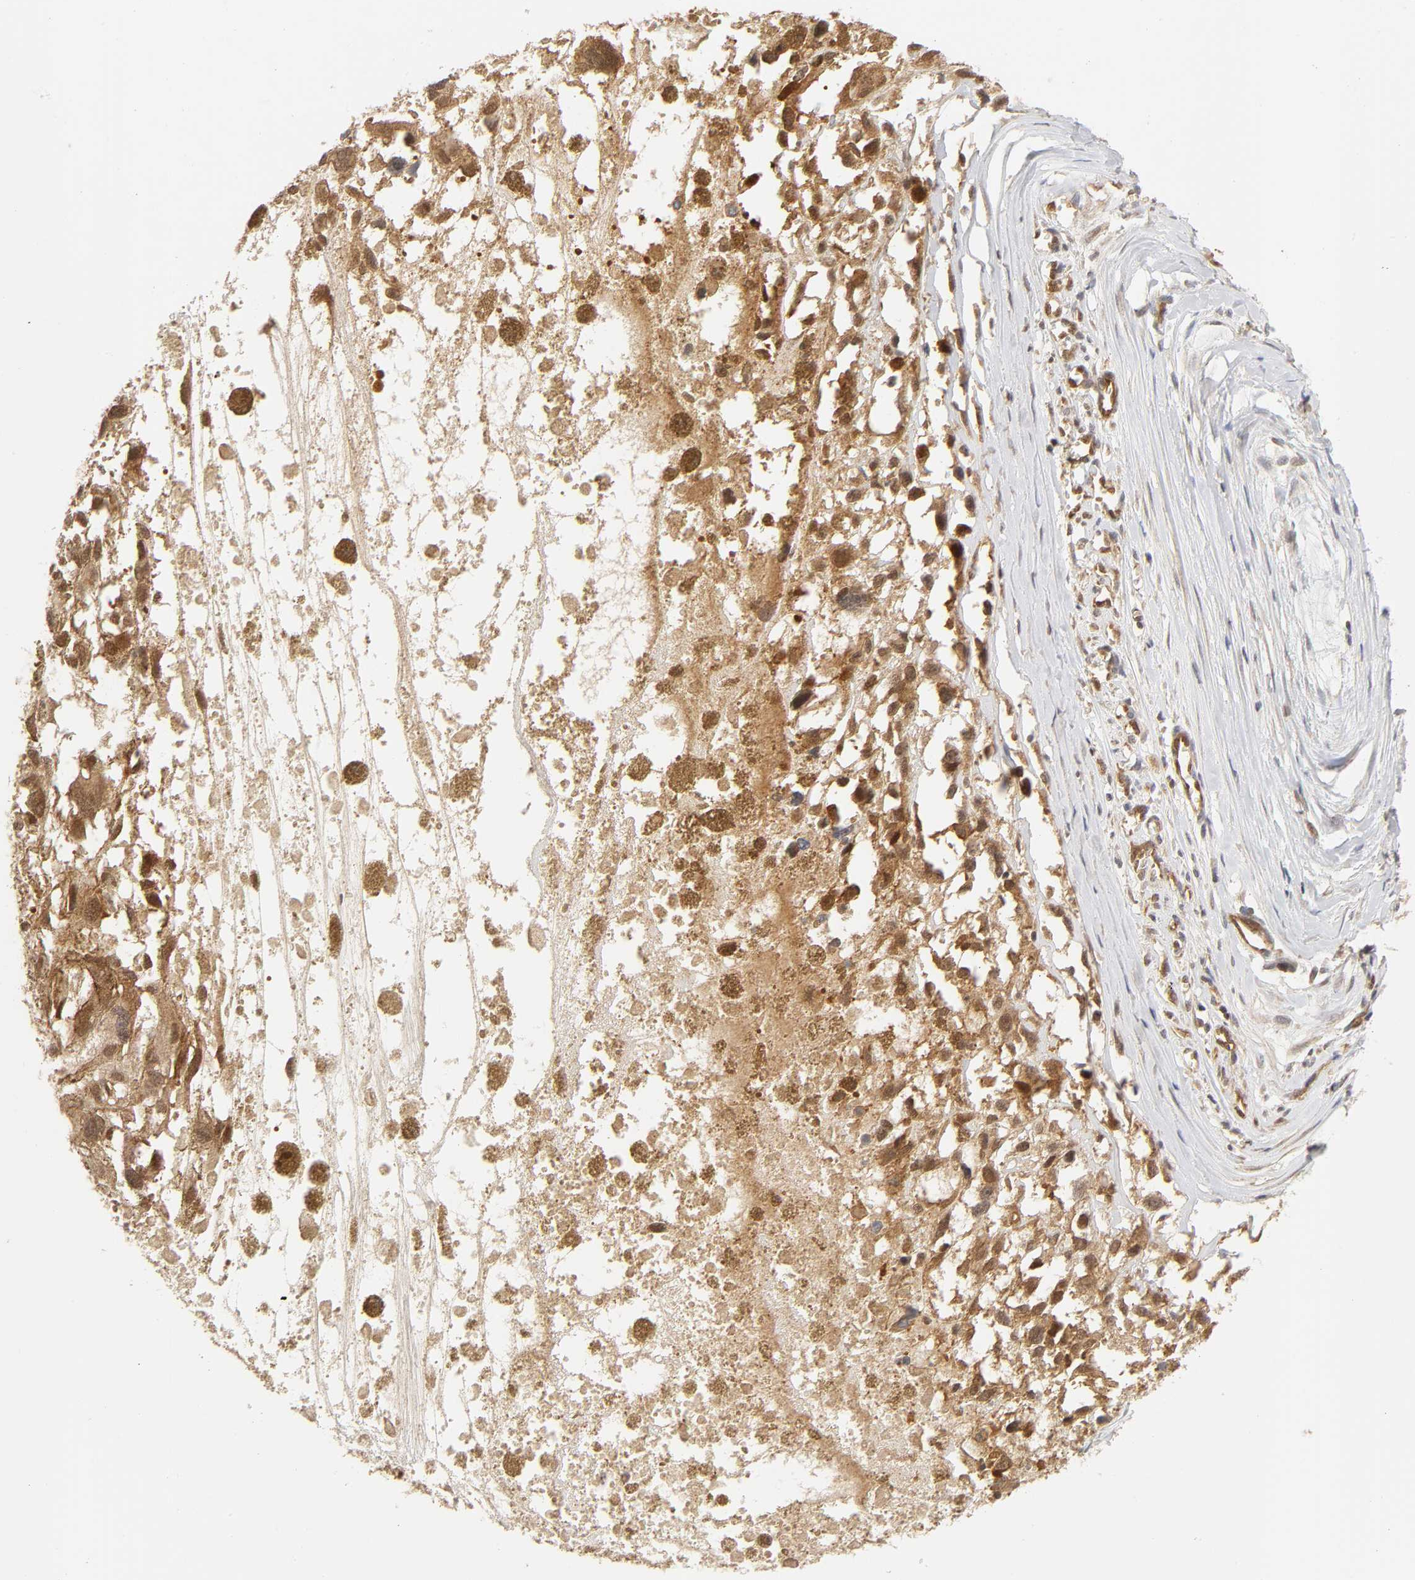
{"staining": {"intensity": "moderate", "quantity": ">75%", "location": "cytoplasmic/membranous,nuclear"}, "tissue": "melanoma", "cell_type": "Tumor cells", "image_type": "cancer", "snomed": [{"axis": "morphology", "description": "Malignant melanoma, Metastatic site"}, {"axis": "topography", "description": "Lymph node"}], "caption": "This micrograph displays melanoma stained with immunohistochemistry to label a protein in brown. The cytoplasmic/membranous and nuclear of tumor cells show moderate positivity for the protein. Nuclei are counter-stained blue.", "gene": "CDC37", "patient": {"sex": "male", "age": 59}}